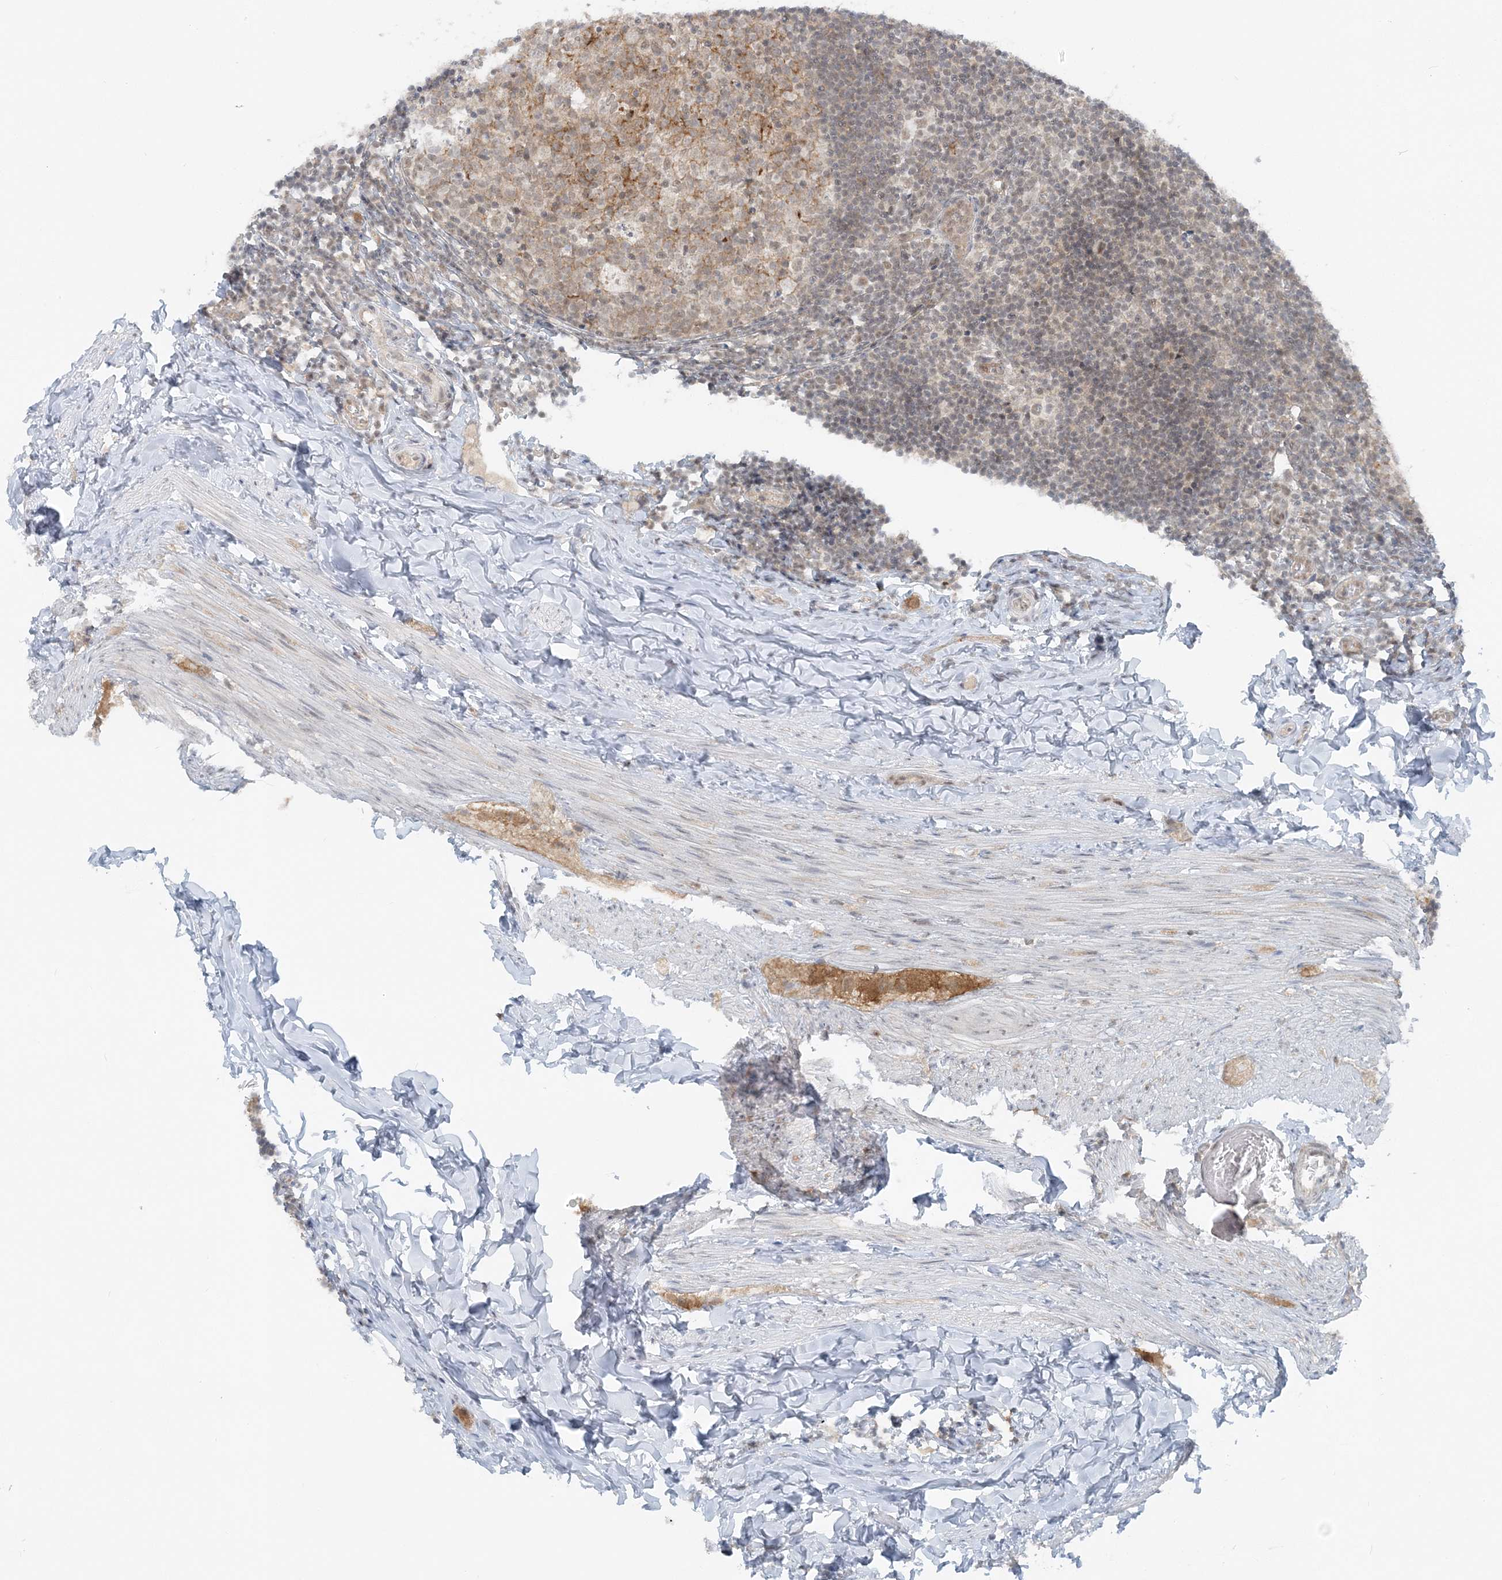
{"staining": {"intensity": "moderate", "quantity": "25%-75%", "location": "cytoplasmic/membranous,nuclear"}, "tissue": "appendix", "cell_type": "Glandular cells", "image_type": "normal", "snomed": [{"axis": "morphology", "description": "Normal tissue, NOS"}, {"axis": "topography", "description": "Appendix"}], "caption": "Immunohistochemistry (IHC) (DAB (3,3'-diaminobenzidine)) staining of normal human appendix exhibits moderate cytoplasmic/membranous,nuclear protein staining in approximately 25%-75% of glandular cells.", "gene": "ATP11A", "patient": {"sex": "male", "age": 8}}